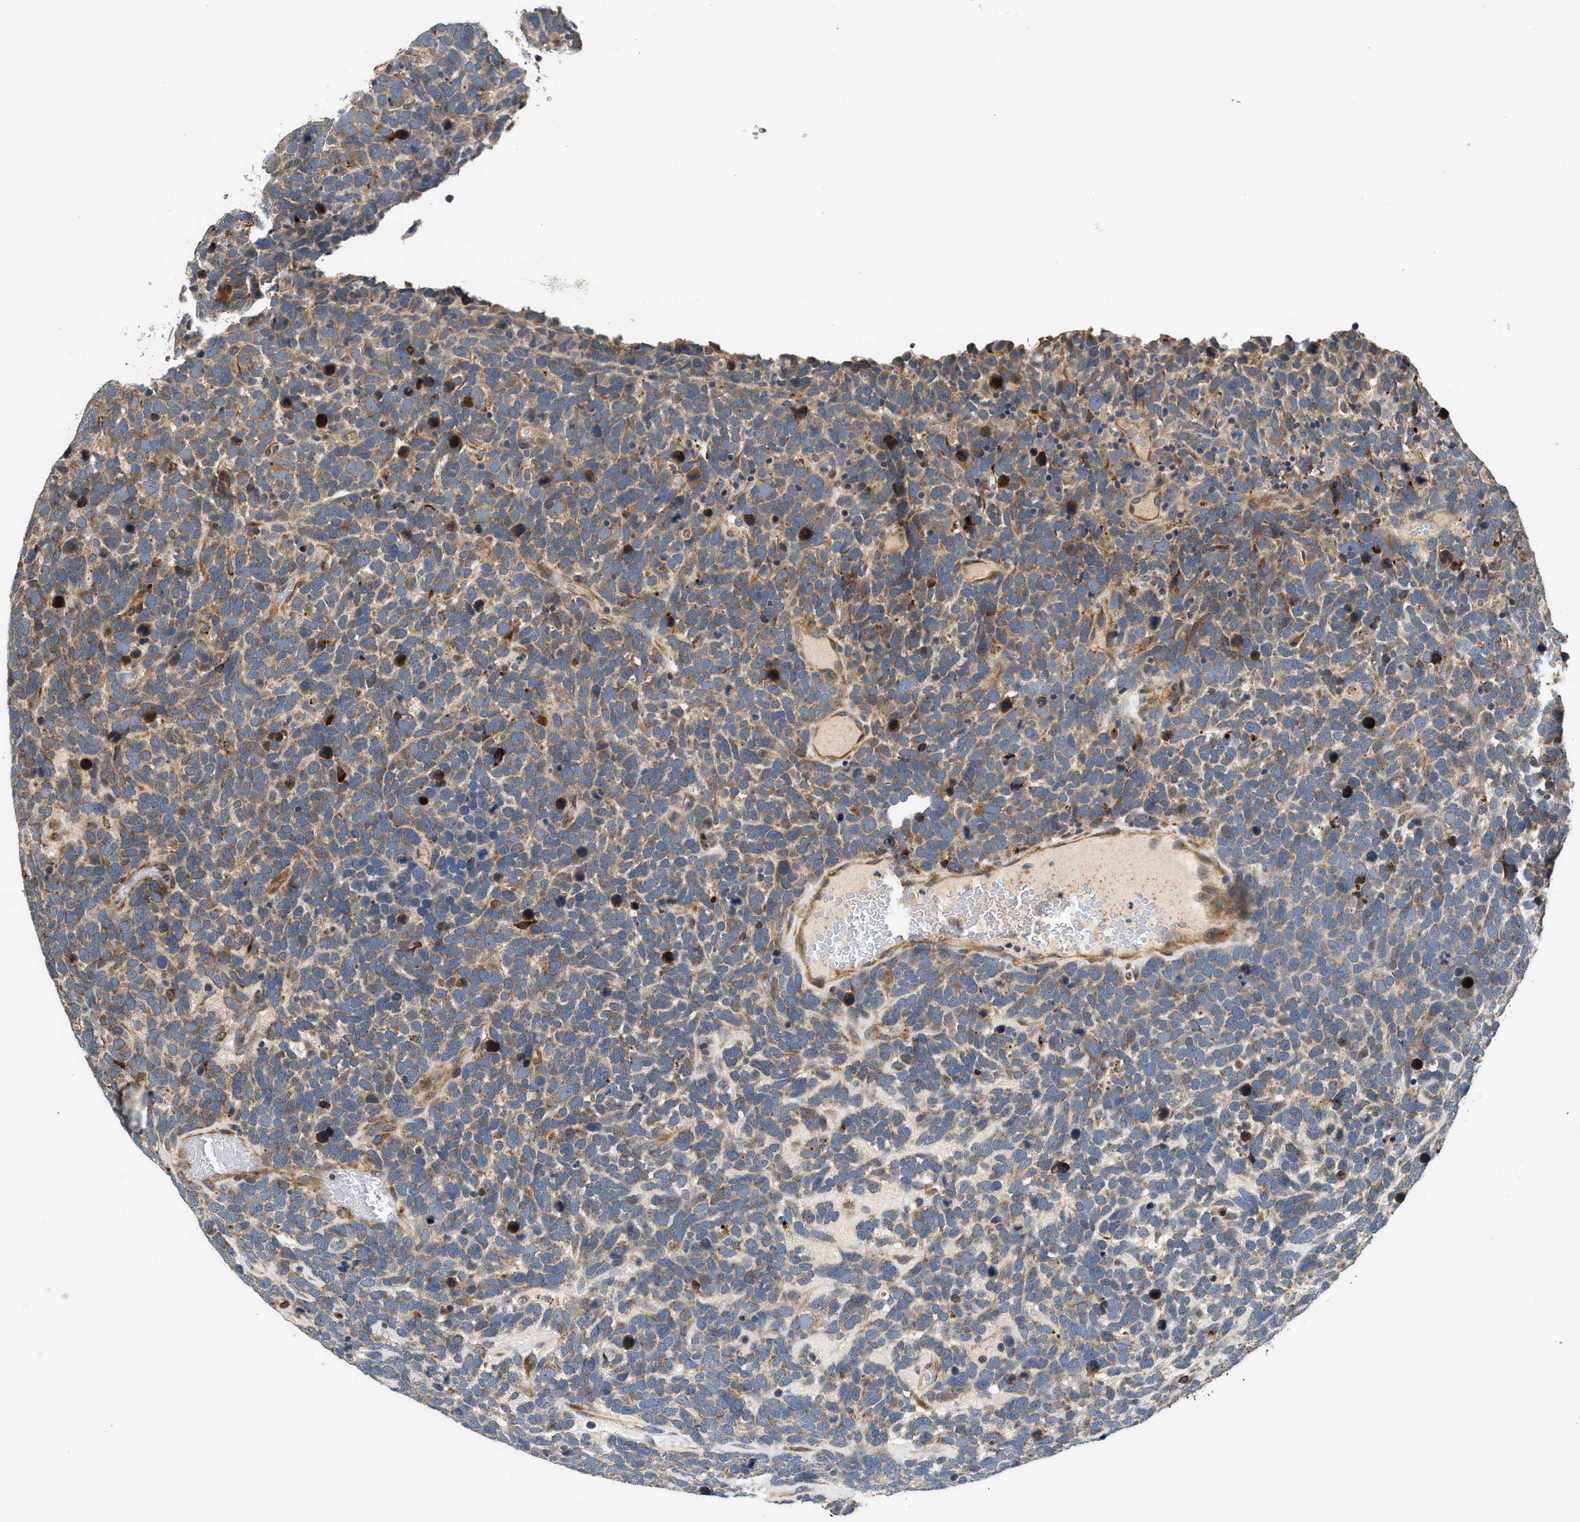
{"staining": {"intensity": "moderate", "quantity": ">75%", "location": "cytoplasmic/membranous"}, "tissue": "urothelial cancer", "cell_type": "Tumor cells", "image_type": "cancer", "snomed": [{"axis": "morphology", "description": "Urothelial carcinoma, High grade"}, {"axis": "topography", "description": "Urinary bladder"}], "caption": "IHC photomicrograph of neoplastic tissue: human urothelial cancer stained using IHC exhibits medium levels of moderate protein expression localized specifically in the cytoplasmic/membranous of tumor cells, appearing as a cytoplasmic/membranous brown color.", "gene": "DUSP10", "patient": {"sex": "female", "age": 82}}